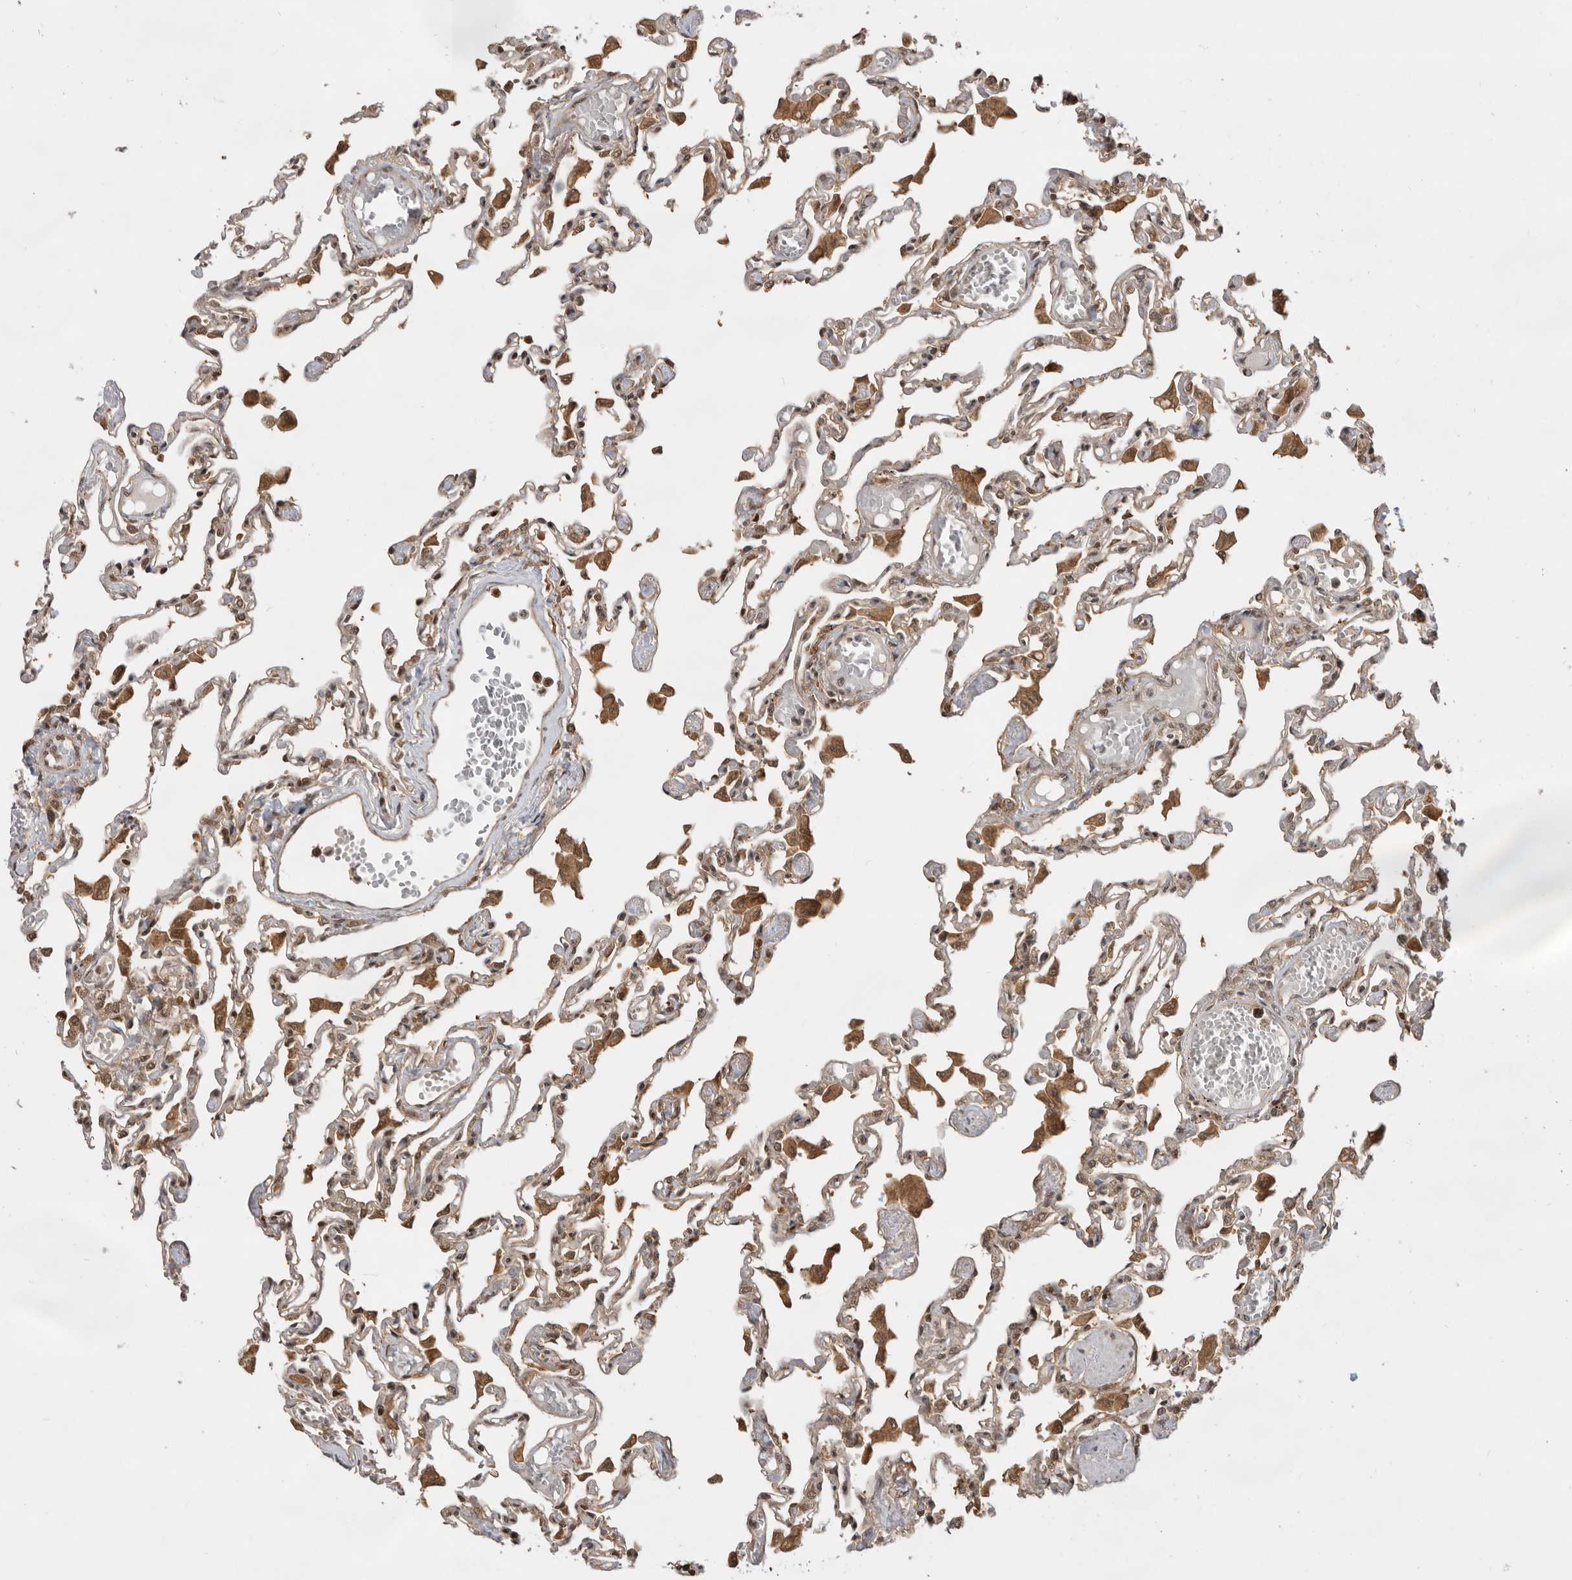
{"staining": {"intensity": "moderate", "quantity": "25%-75%", "location": "cytoplasmic/membranous"}, "tissue": "lung", "cell_type": "Alveolar cells", "image_type": "normal", "snomed": [{"axis": "morphology", "description": "Normal tissue, NOS"}, {"axis": "topography", "description": "Bronchus"}, {"axis": "topography", "description": "Lung"}], "caption": "The immunohistochemical stain highlights moderate cytoplasmic/membranous staining in alveolar cells of benign lung.", "gene": "ADPRS", "patient": {"sex": "female", "age": 49}}